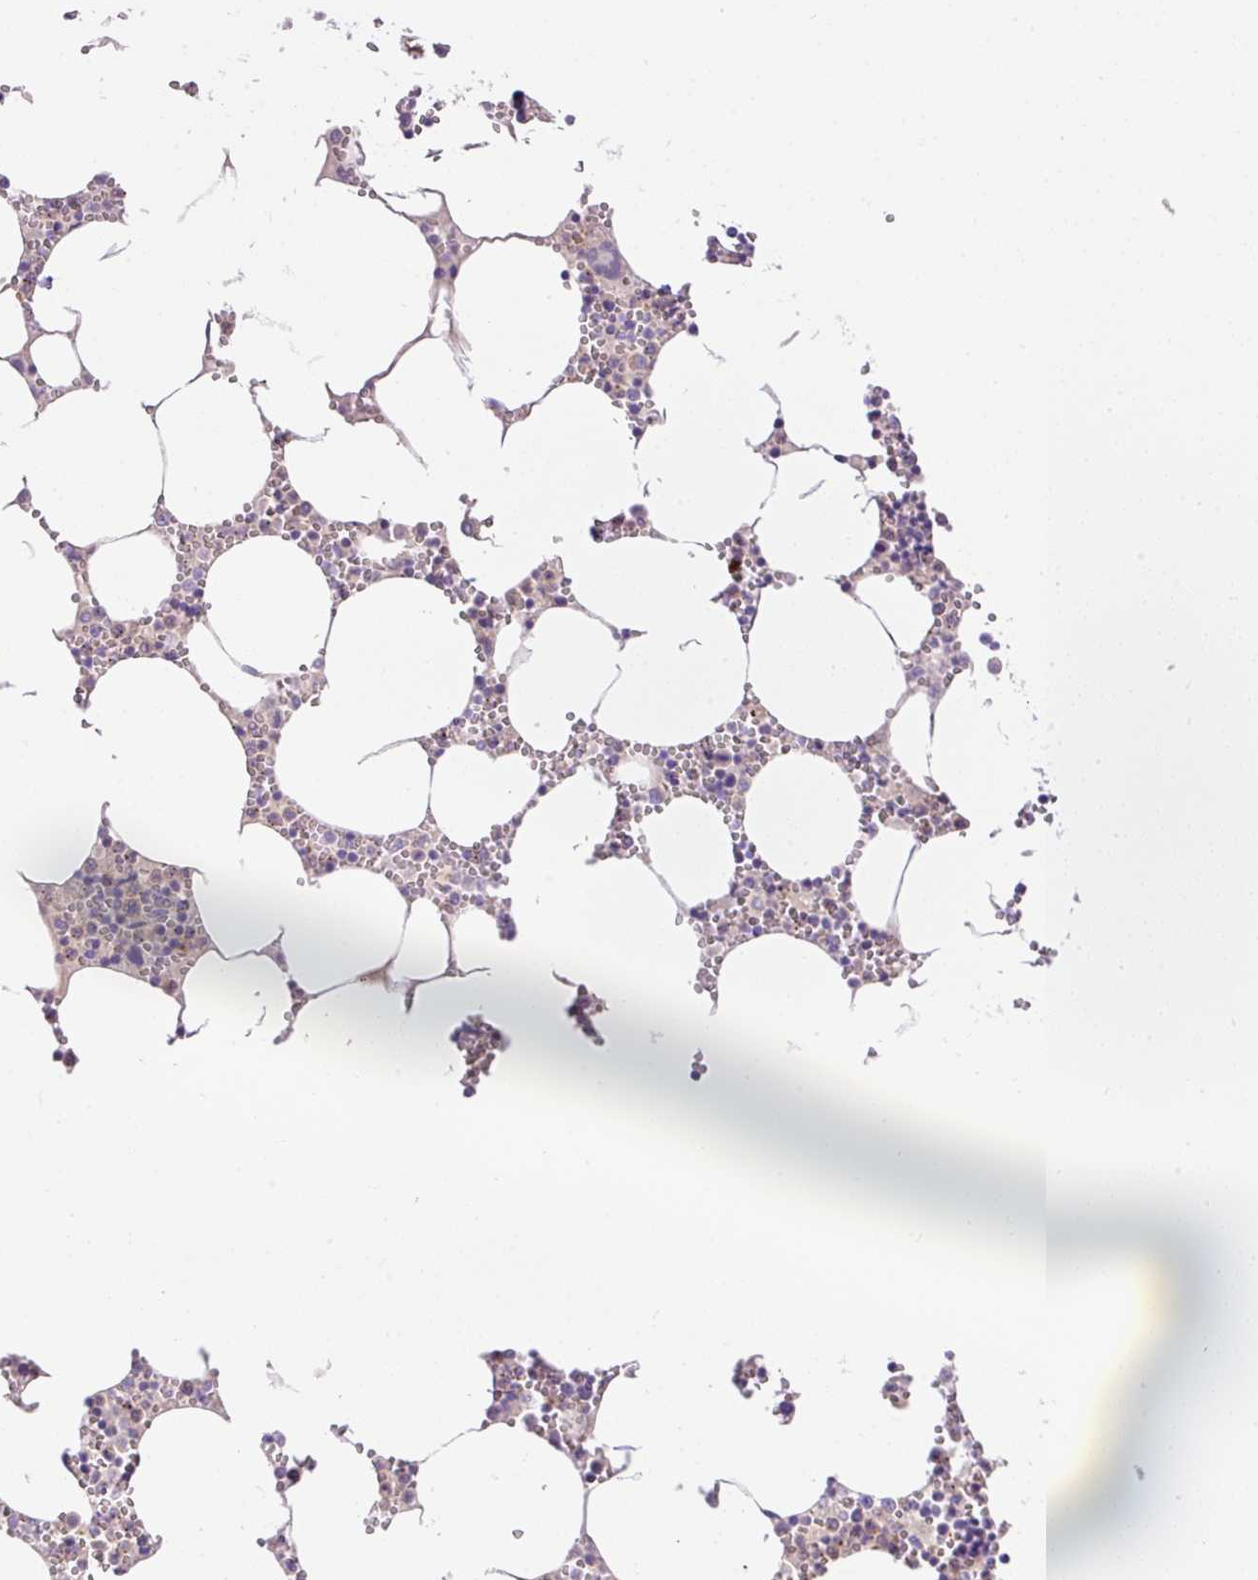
{"staining": {"intensity": "weak", "quantity": "<25%", "location": "cytoplasmic/membranous"}, "tissue": "bone marrow", "cell_type": "Hematopoietic cells", "image_type": "normal", "snomed": [{"axis": "morphology", "description": "Normal tissue, NOS"}, {"axis": "topography", "description": "Bone marrow"}], "caption": "This is a photomicrograph of immunohistochemistry staining of benign bone marrow, which shows no staining in hematopoietic cells.", "gene": "LHFPL5", "patient": {"sex": "male", "age": 54}}